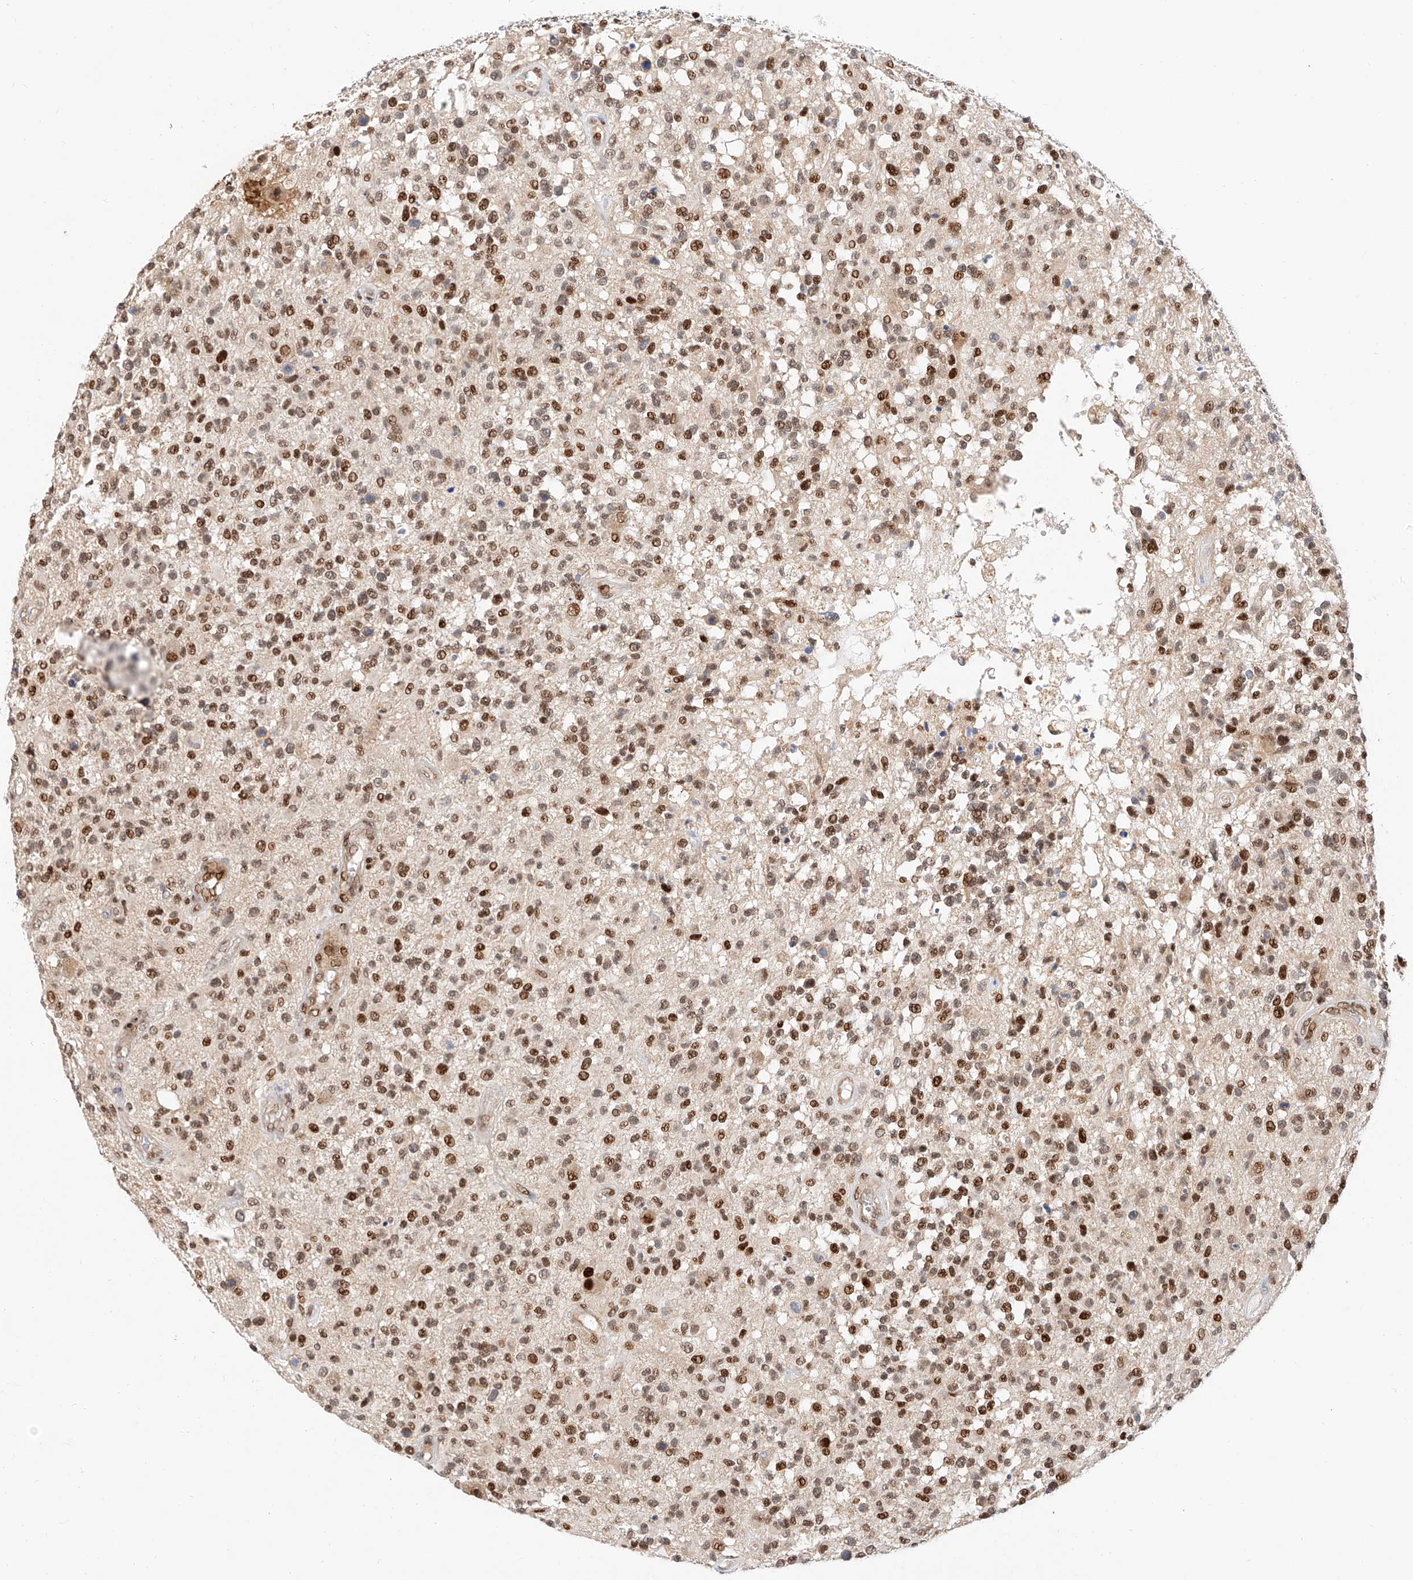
{"staining": {"intensity": "moderate", "quantity": ">75%", "location": "nuclear"}, "tissue": "glioma", "cell_type": "Tumor cells", "image_type": "cancer", "snomed": [{"axis": "morphology", "description": "Glioma, malignant, High grade"}, {"axis": "morphology", "description": "Glioblastoma, NOS"}, {"axis": "topography", "description": "Brain"}], "caption": "DAB immunohistochemical staining of human glioma exhibits moderate nuclear protein staining in about >75% of tumor cells.", "gene": "HDAC9", "patient": {"sex": "male", "age": 60}}